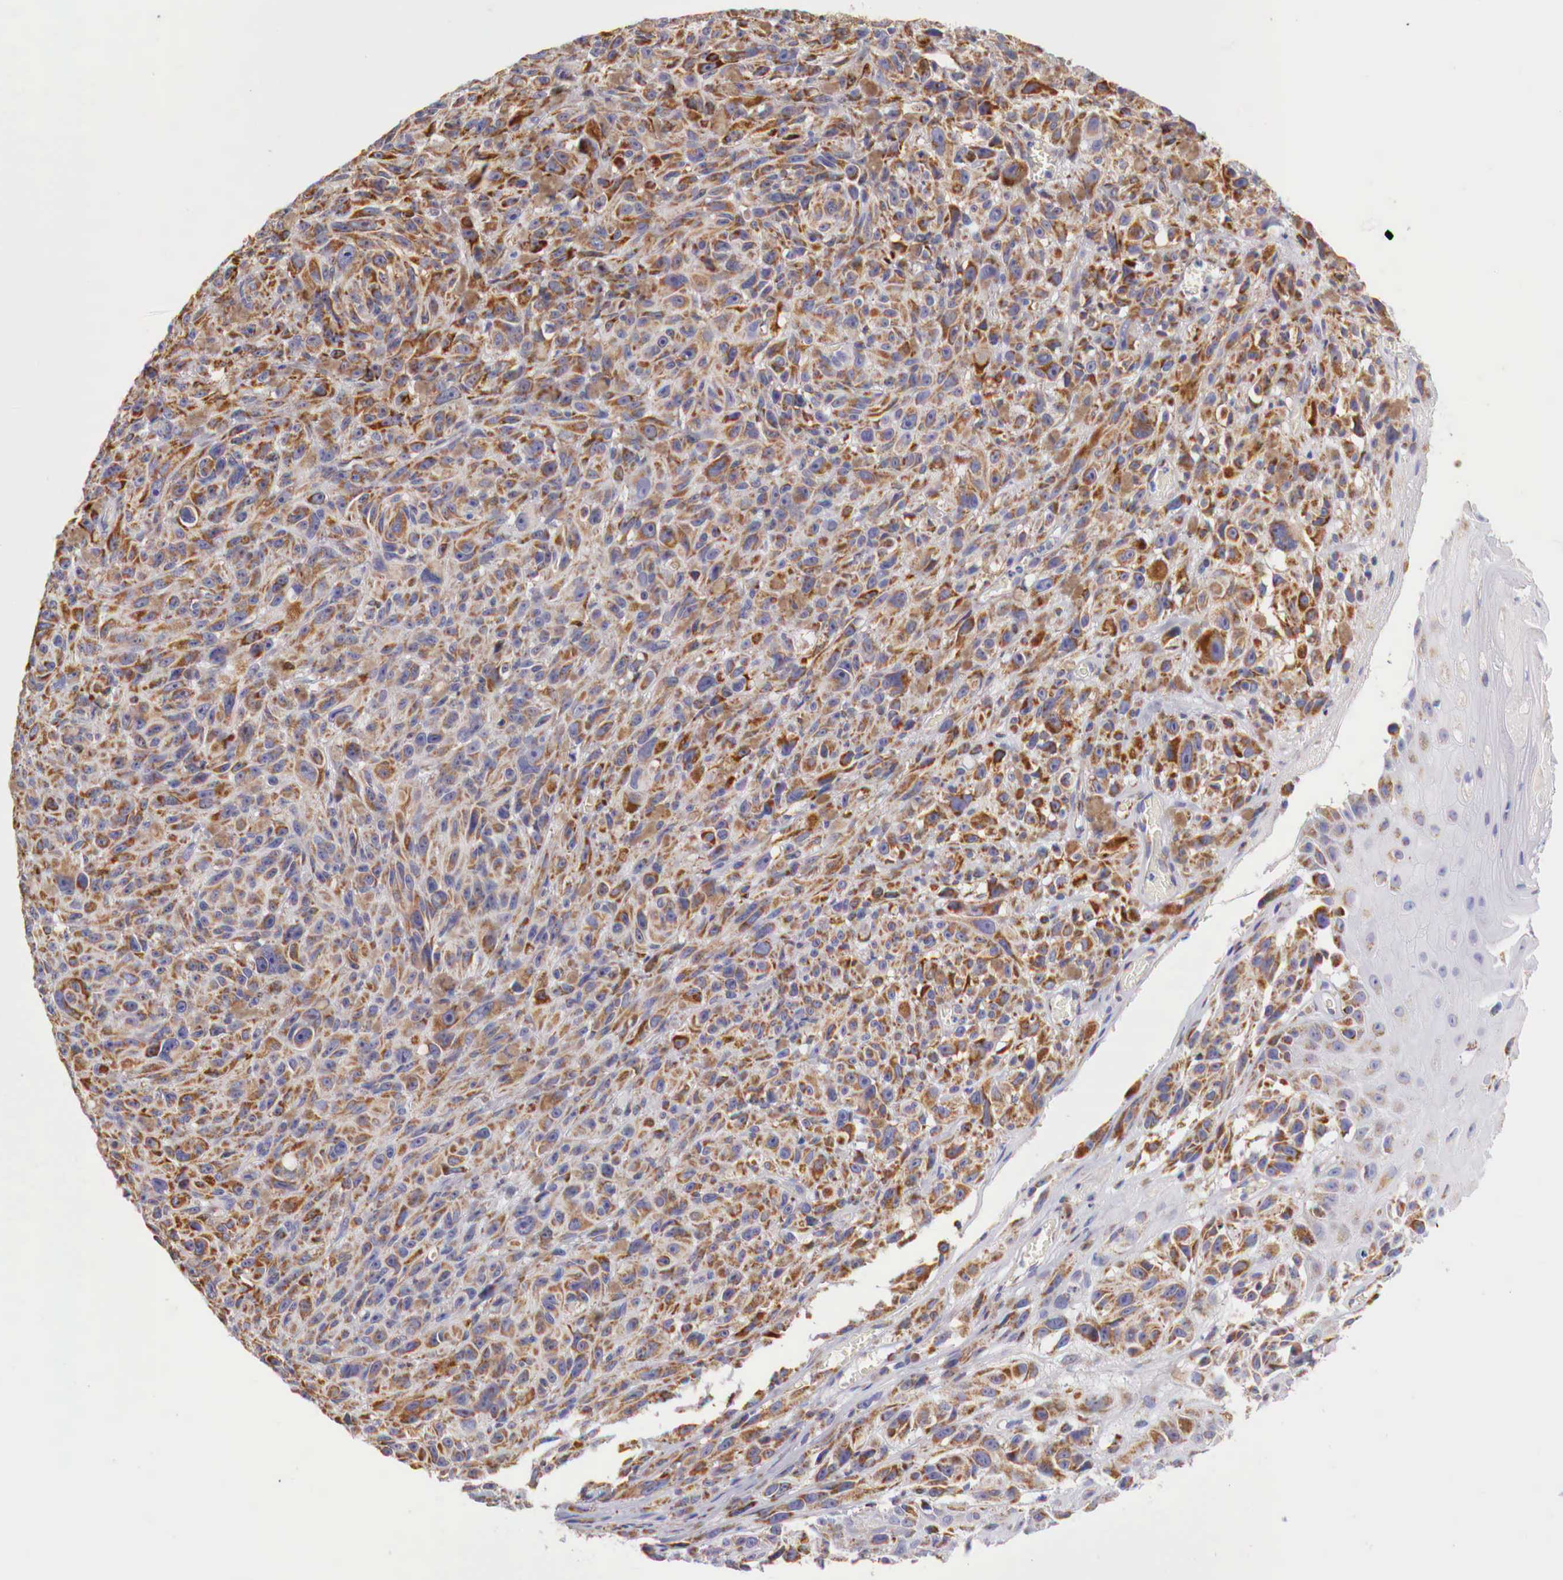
{"staining": {"intensity": "moderate", "quantity": "25%-75%", "location": "cytoplasmic/membranous"}, "tissue": "melanoma", "cell_type": "Tumor cells", "image_type": "cancer", "snomed": [{"axis": "morphology", "description": "Malignant melanoma, NOS"}, {"axis": "topography", "description": "Skin"}], "caption": "Immunohistochemical staining of human malignant melanoma exhibits medium levels of moderate cytoplasmic/membranous positivity in about 25%-75% of tumor cells.", "gene": "IDH3G", "patient": {"sex": "male", "age": 67}}